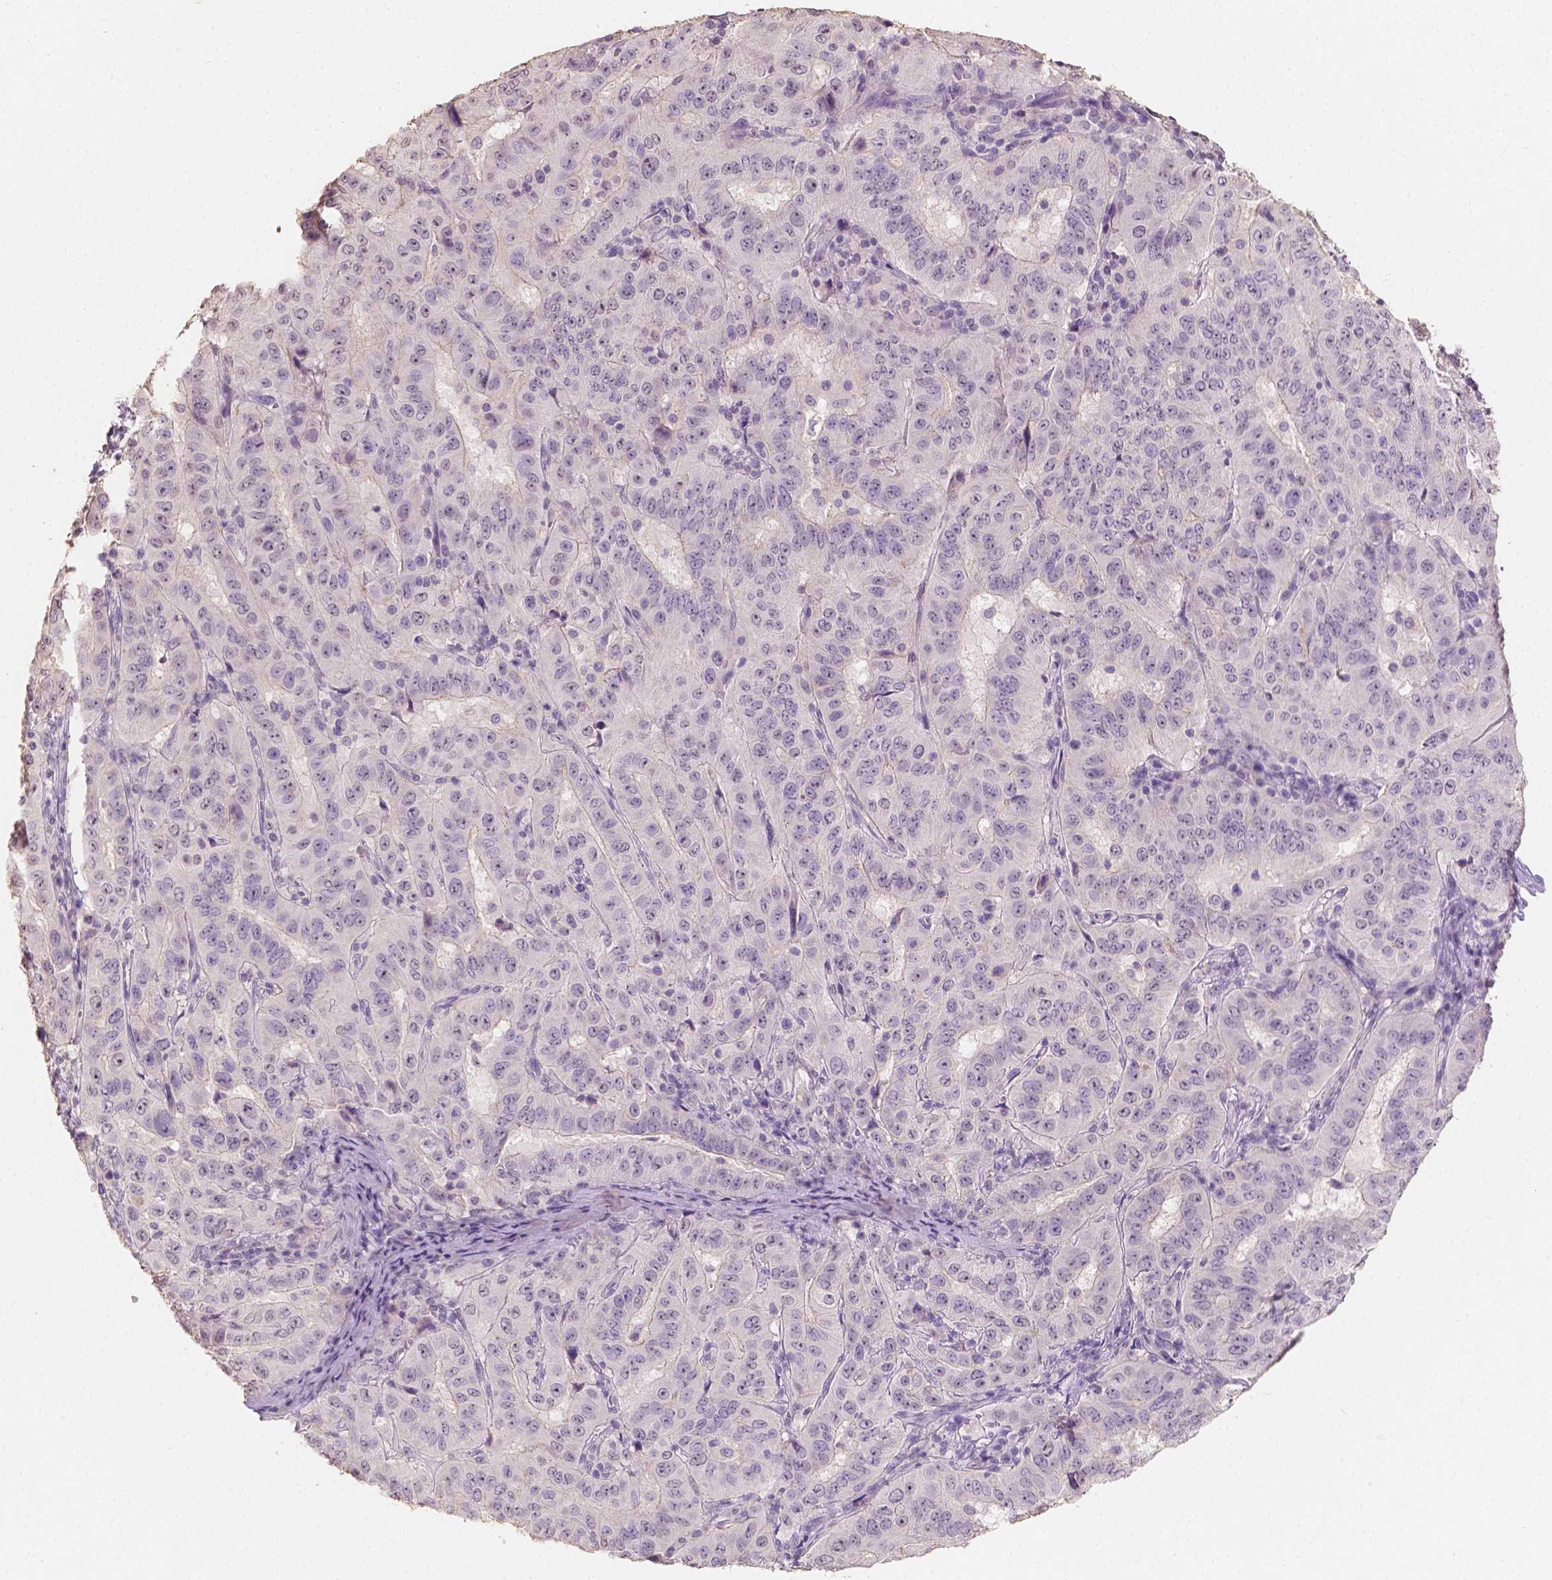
{"staining": {"intensity": "negative", "quantity": "none", "location": "none"}, "tissue": "pancreatic cancer", "cell_type": "Tumor cells", "image_type": "cancer", "snomed": [{"axis": "morphology", "description": "Adenocarcinoma, NOS"}, {"axis": "topography", "description": "Pancreas"}], "caption": "Immunohistochemical staining of human pancreatic cancer (adenocarcinoma) demonstrates no significant staining in tumor cells. (DAB (3,3'-diaminobenzidine) IHC, high magnification).", "gene": "SOX15", "patient": {"sex": "male", "age": 63}}